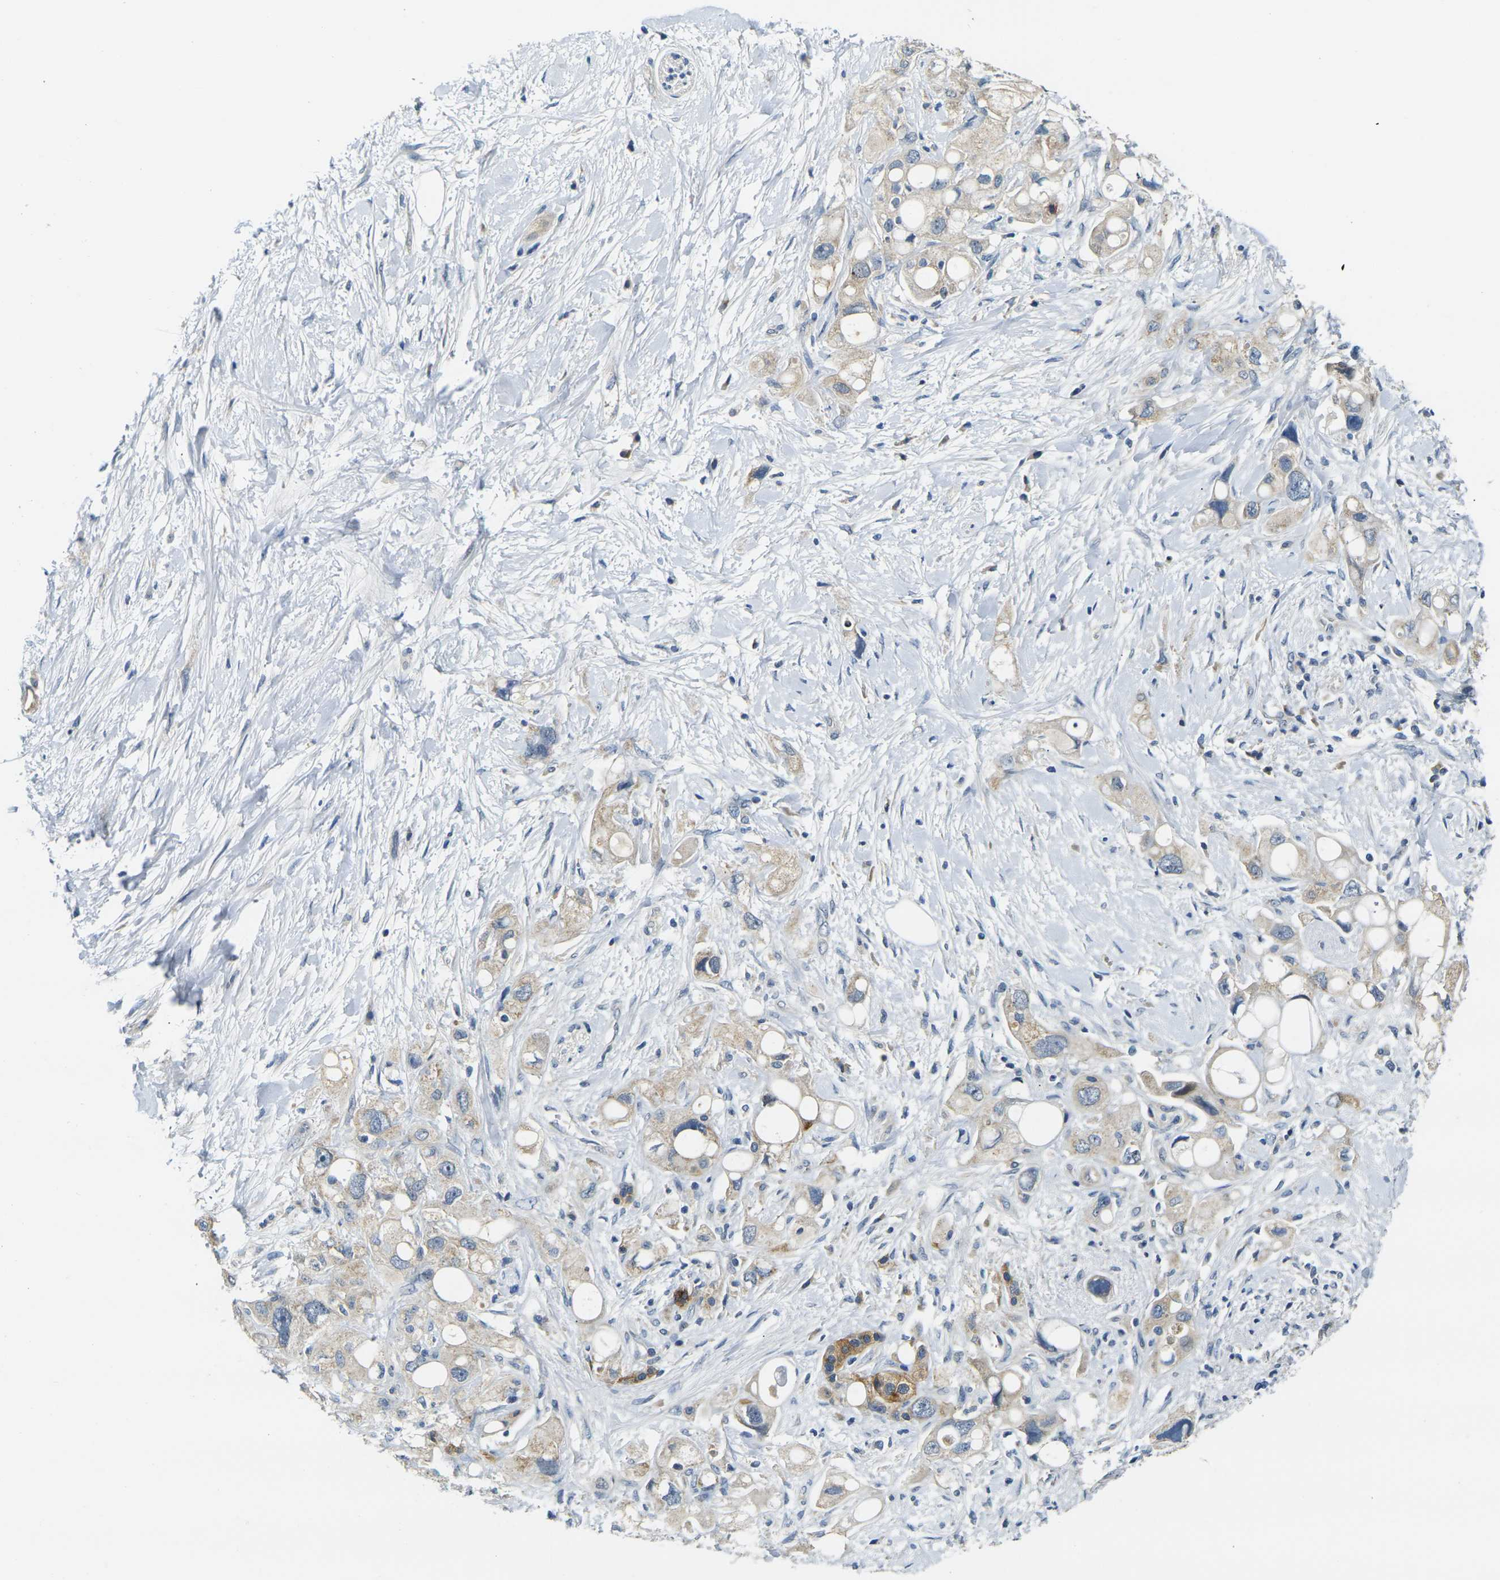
{"staining": {"intensity": "moderate", "quantity": "<25%", "location": "cytoplasmic/membranous"}, "tissue": "pancreatic cancer", "cell_type": "Tumor cells", "image_type": "cancer", "snomed": [{"axis": "morphology", "description": "Adenocarcinoma, NOS"}, {"axis": "topography", "description": "Pancreas"}], "caption": "Brown immunohistochemical staining in human pancreatic adenocarcinoma demonstrates moderate cytoplasmic/membranous expression in approximately <25% of tumor cells. Using DAB (brown) and hematoxylin (blue) stains, captured at high magnification using brightfield microscopy.", "gene": "SHISAL2B", "patient": {"sex": "female", "age": 56}}